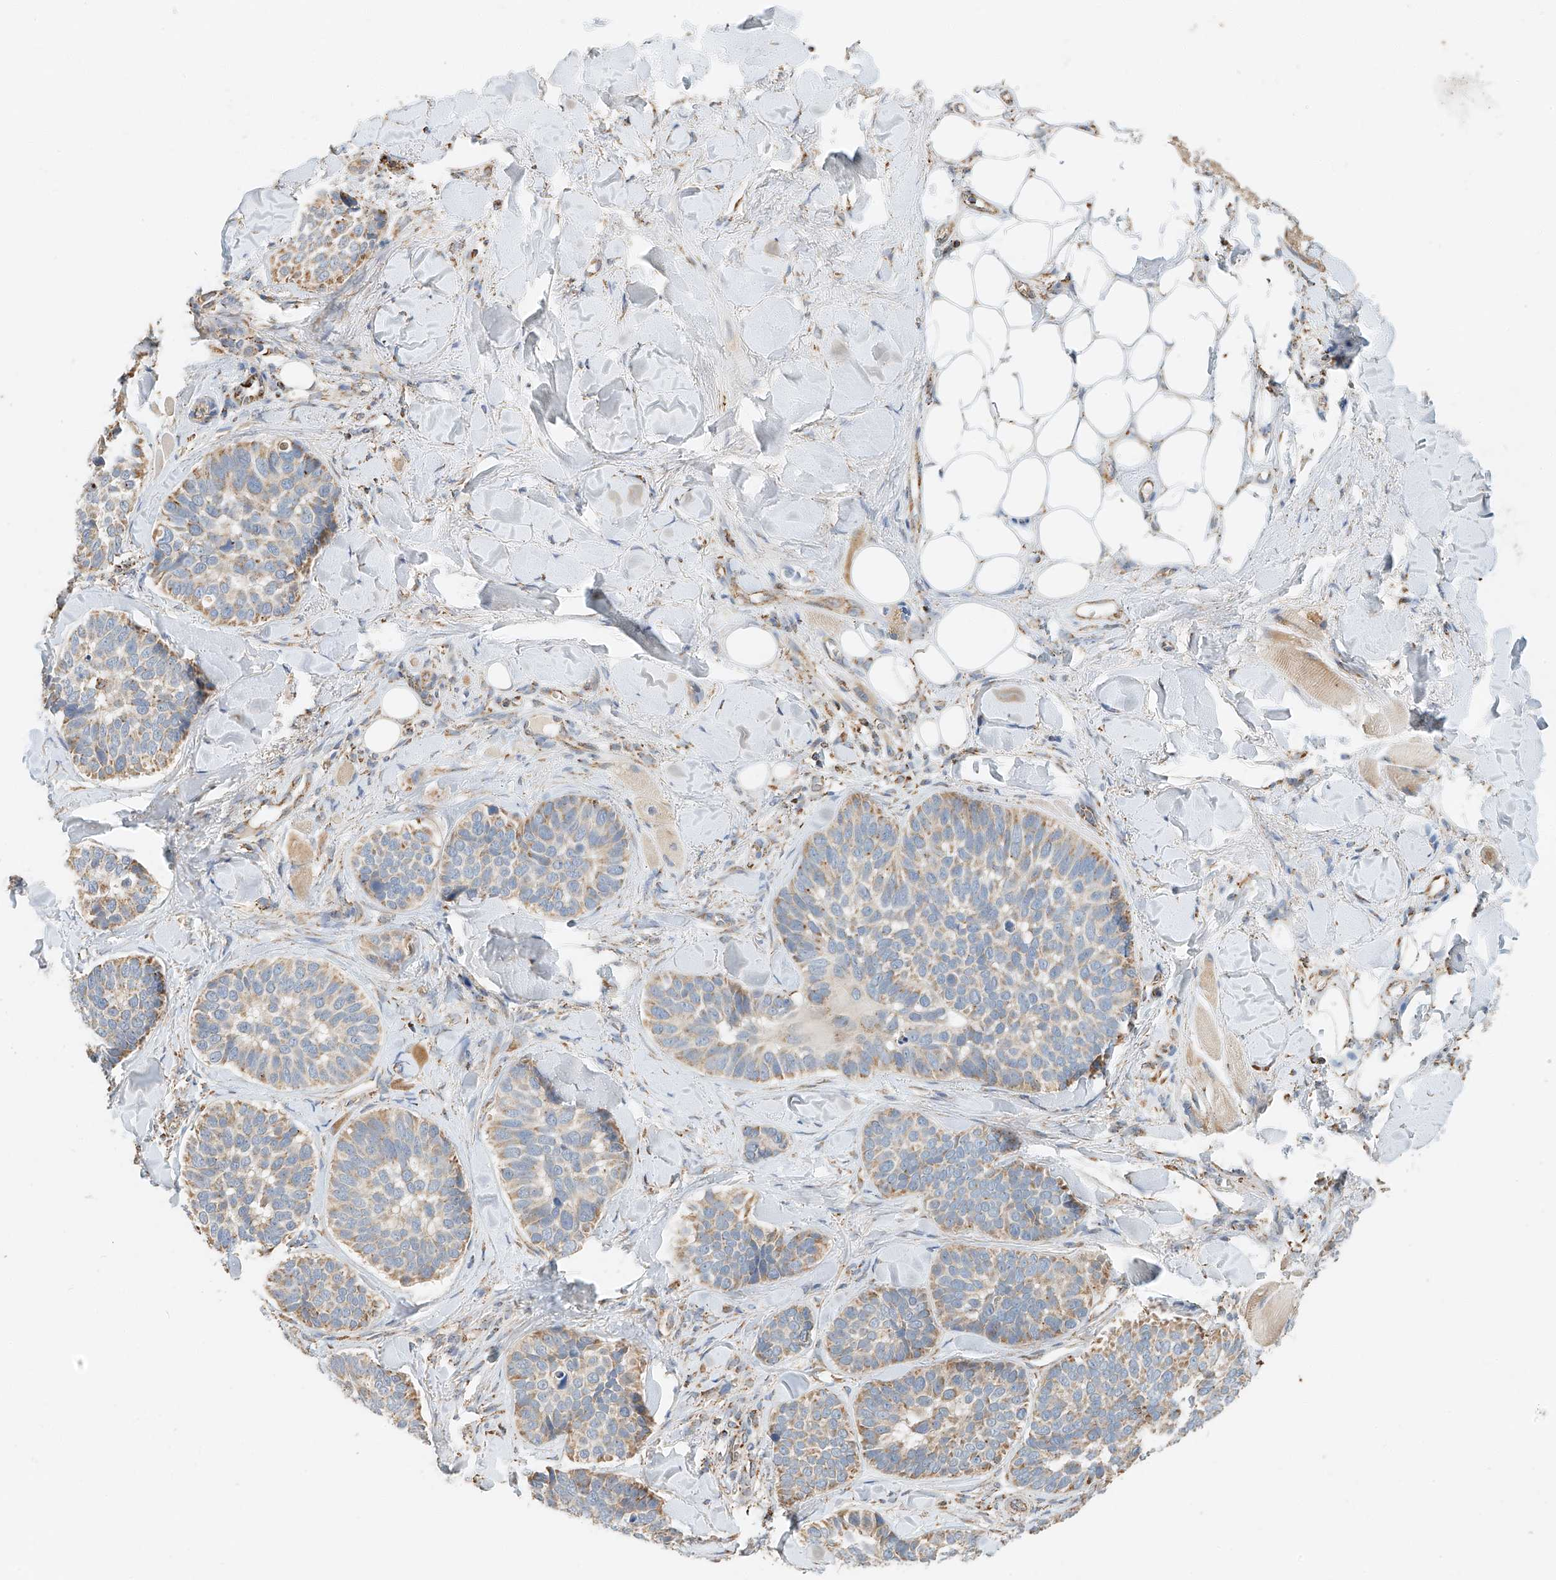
{"staining": {"intensity": "moderate", "quantity": "25%-75%", "location": "cytoplasmic/membranous"}, "tissue": "skin cancer", "cell_type": "Tumor cells", "image_type": "cancer", "snomed": [{"axis": "morphology", "description": "Basal cell carcinoma"}, {"axis": "topography", "description": "Skin"}], "caption": "Immunohistochemistry histopathology image of basal cell carcinoma (skin) stained for a protein (brown), which exhibits medium levels of moderate cytoplasmic/membranous staining in approximately 25%-75% of tumor cells.", "gene": "YIPF7", "patient": {"sex": "male", "age": 62}}